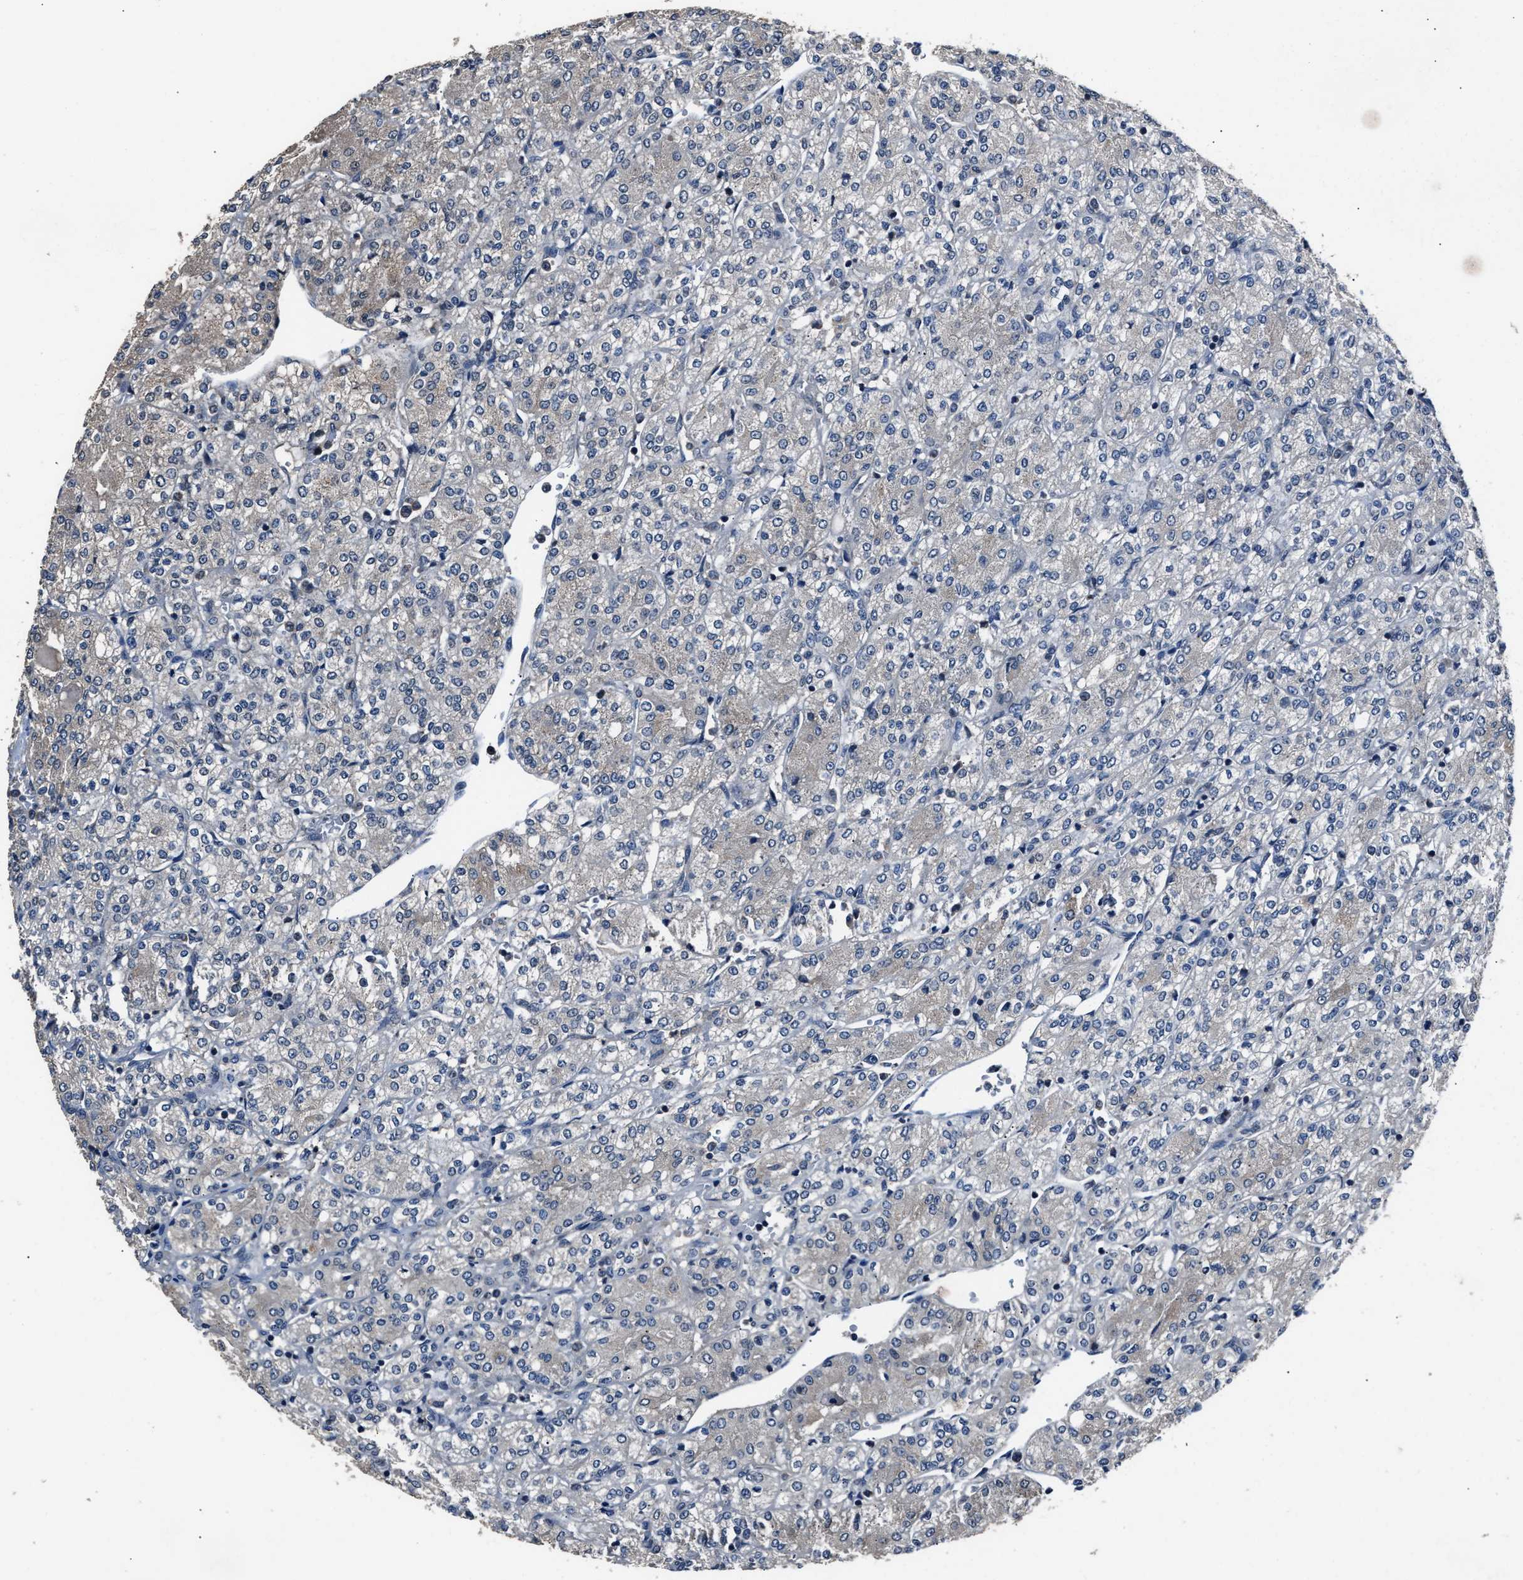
{"staining": {"intensity": "negative", "quantity": "none", "location": "none"}, "tissue": "renal cancer", "cell_type": "Tumor cells", "image_type": "cancer", "snomed": [{"axis": "morphology", "description": "Adenocarcinoma, NOS"}, {"axis": "topography", "description": "Kidney"}], "caption": "This histopathology image is of renal cancer (adenocarcinoma) stained with immunohistochemistry to label a protein in brown with the nuclei are counter-stained blue. There is no positivity in tumor cells. (DAB (3,3'-diaminobenzidine) immunohistochemistry, high magnification).", "gene": "TNRC18", "patient": {"sex": "male", "age": 77}}